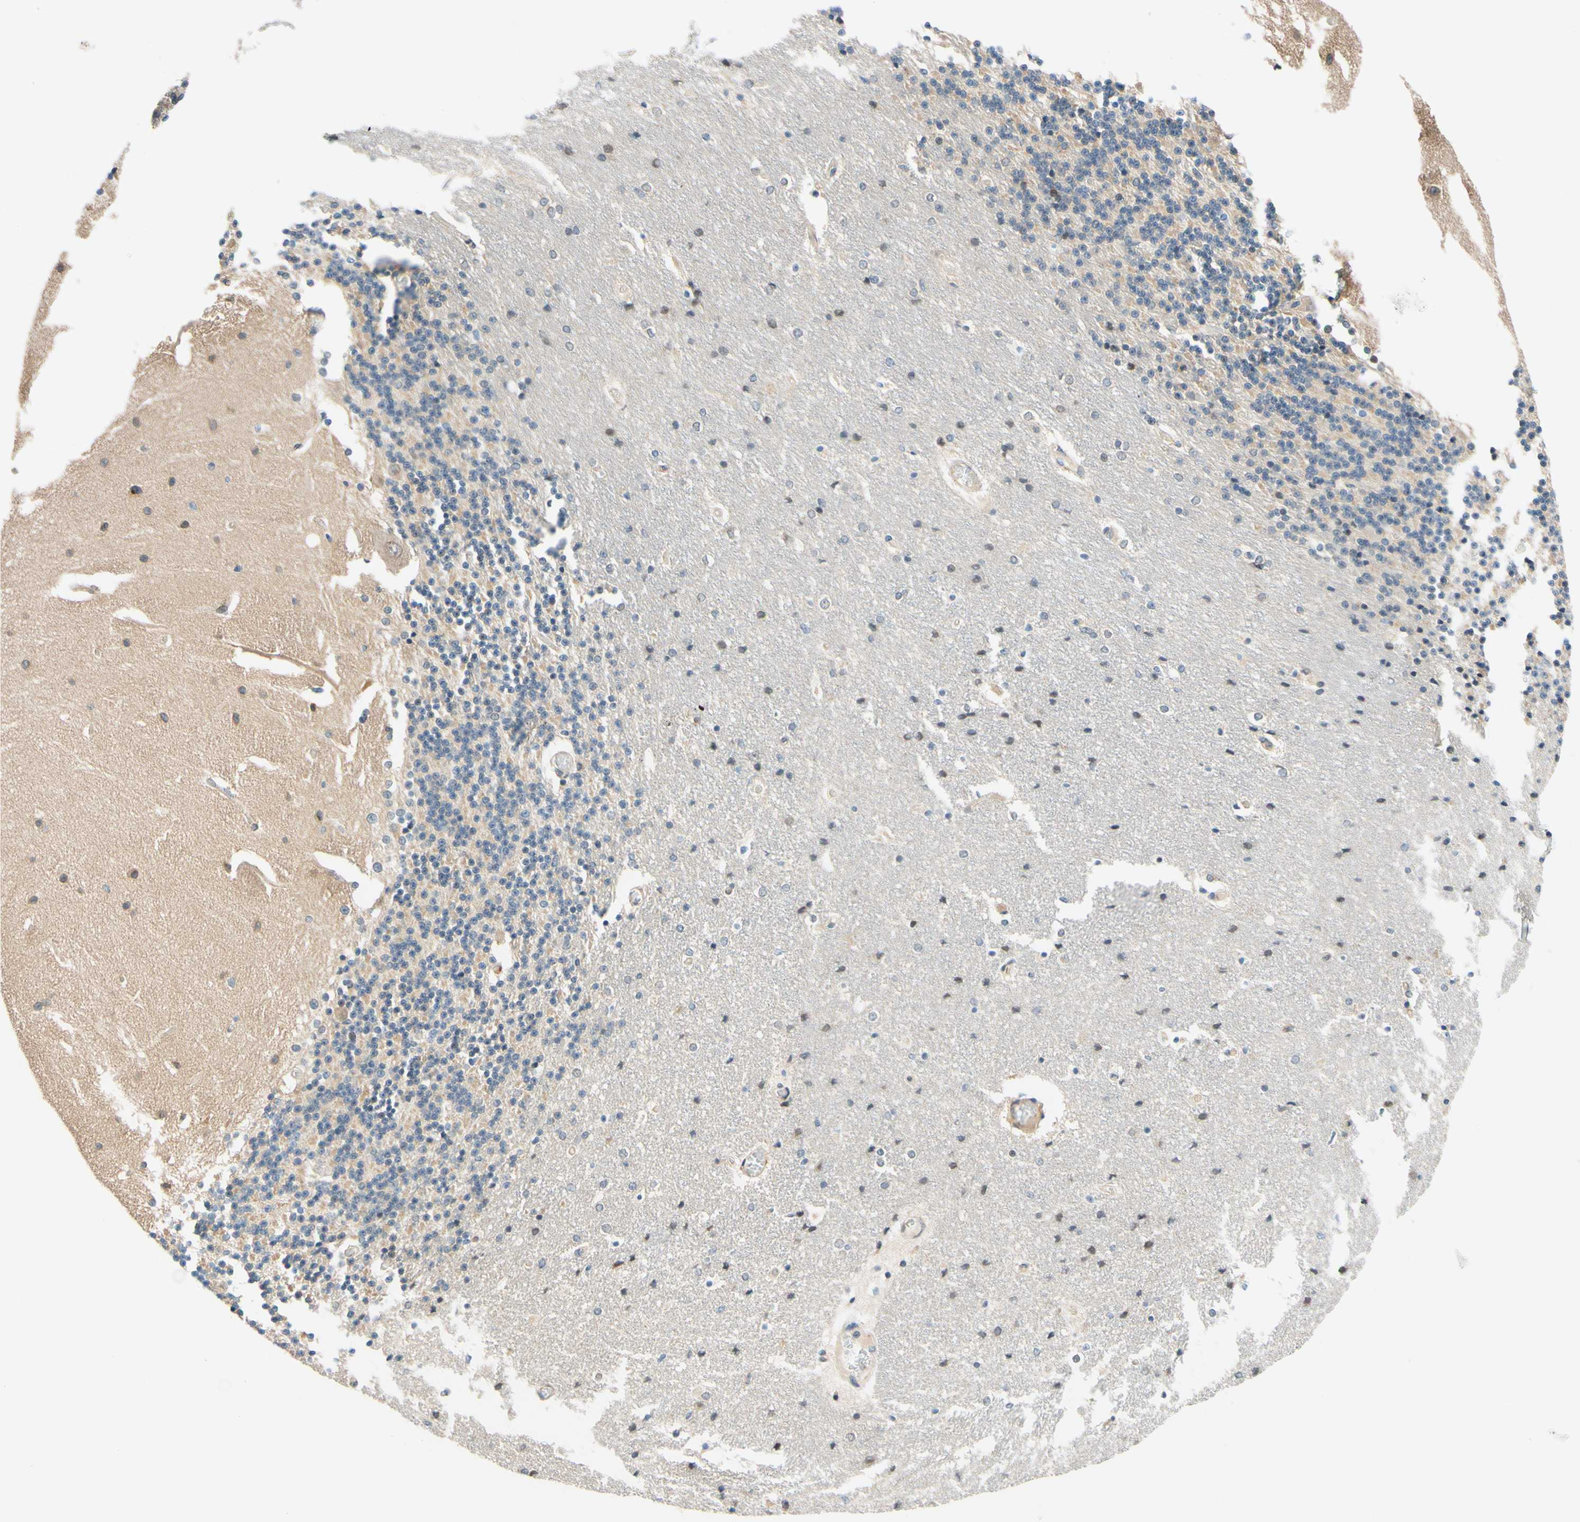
{"staining": {"intensity": "negative", "quantity": "none", "location": "none"}, "tissue": "cerebellum", "cell_type": "Cells in granular layer", "image_type": "normal", "snomed": [{"axis": "morphology", "description": "Normal tissue, NOS"}, {"axis": "topography", "description": "Cerebellum"}], "caption": "Immunohistochemistry of unremarkable cerebellum demonstrates no expression in cells in granular layer. The staining is performed using DAB brown chromogen with nuclei counter-stained in using hematoxylin.", "gene": "C2CD2L", "patient": {"sex": "female", "age": 54}}